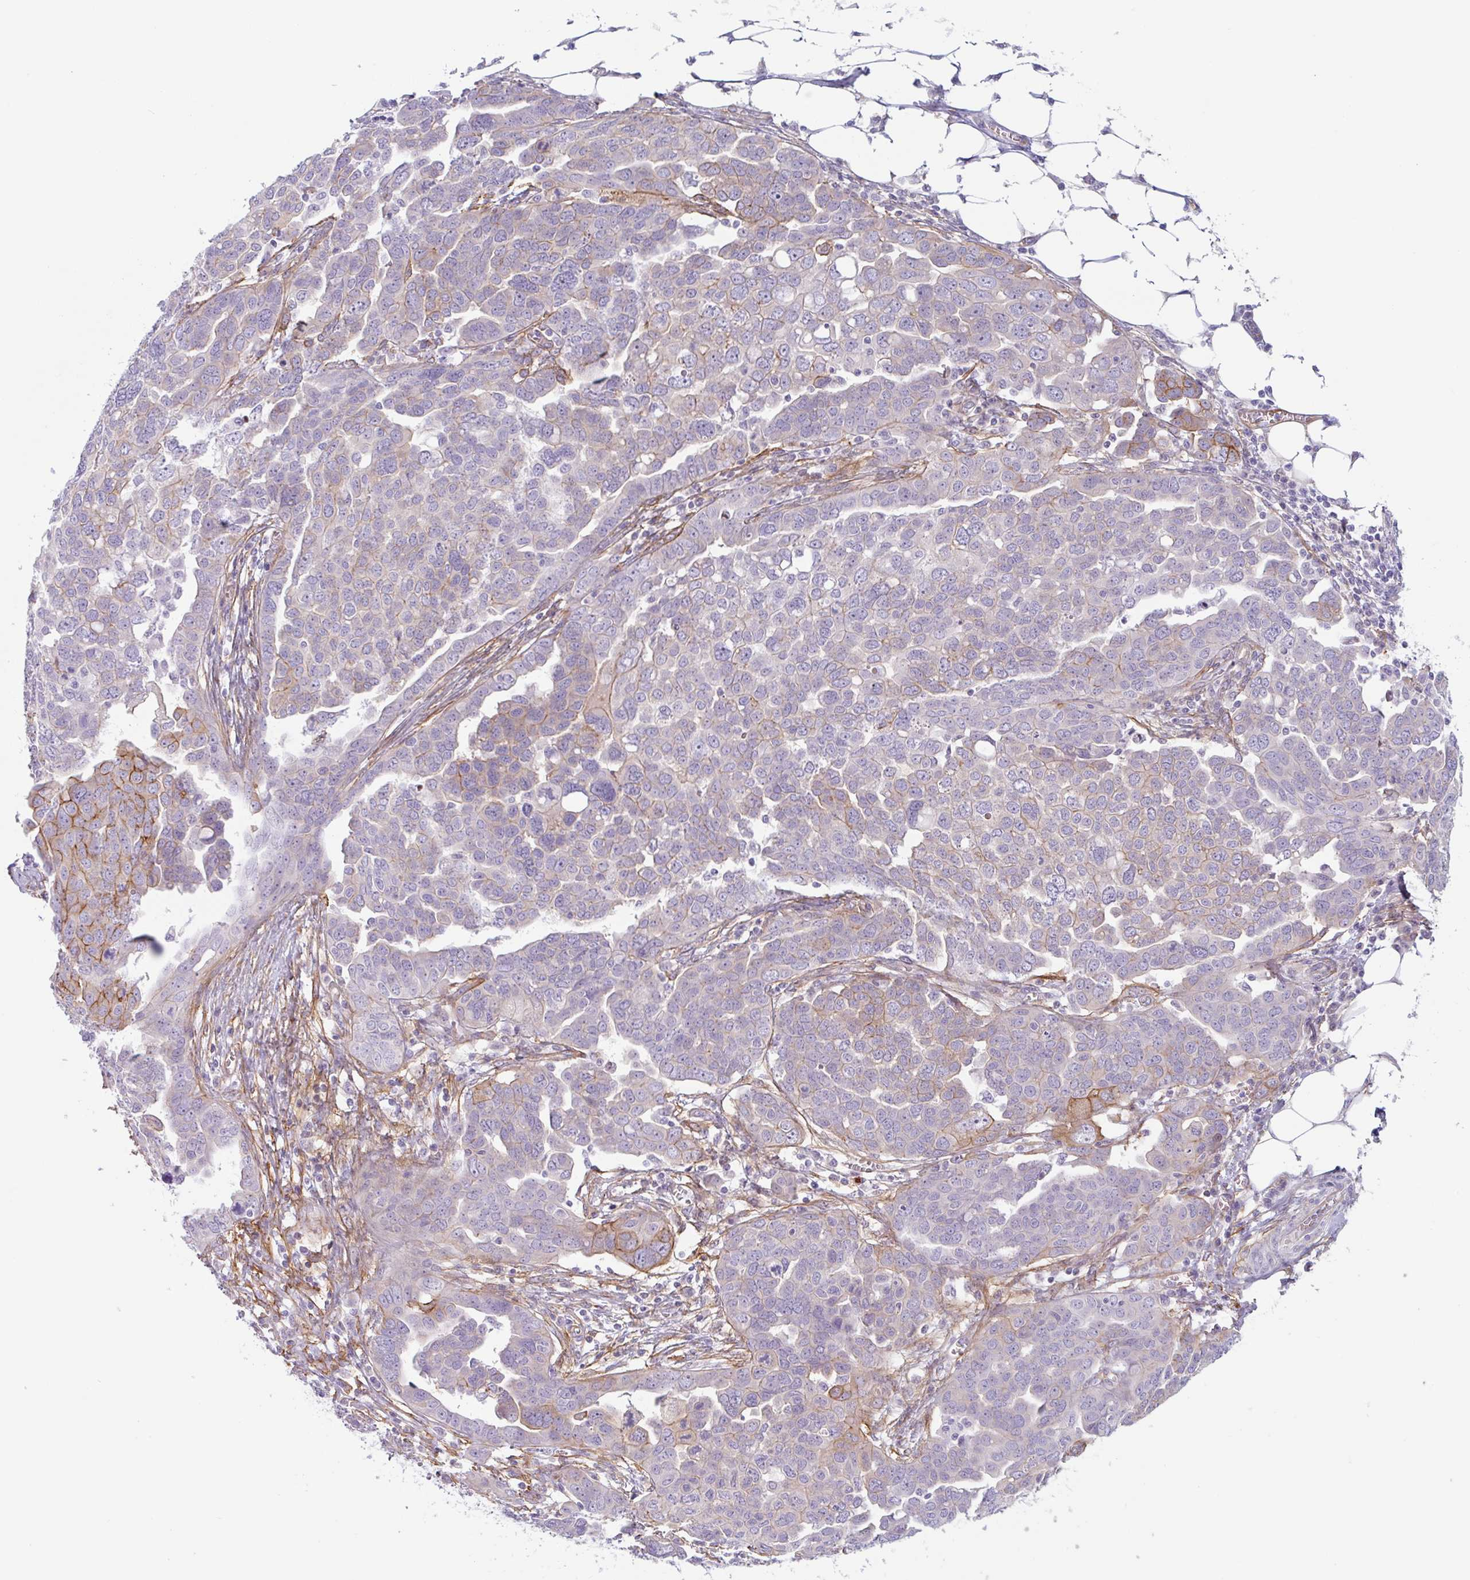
{"staining": {"intensity": "weak", "quantity": "<25%", "location": "cytoplasmic/membranous"}, "tissue": "ovarian cancer", "cell_type": "Tumor cells", "image_type": "cancer", "snomed": [{"axis": "morphology", "description": "Cystadenocarcinoma, serous, NOS"}, {"axis": "topography", "description": "Ovary"}], "caption": "This is an IHC micrograph of ovarian serous cystadenocarcinoma. There is no positivity in tumor cells.", "gene": "MYH10", "patient": {"sex": "female", "age": 59}}